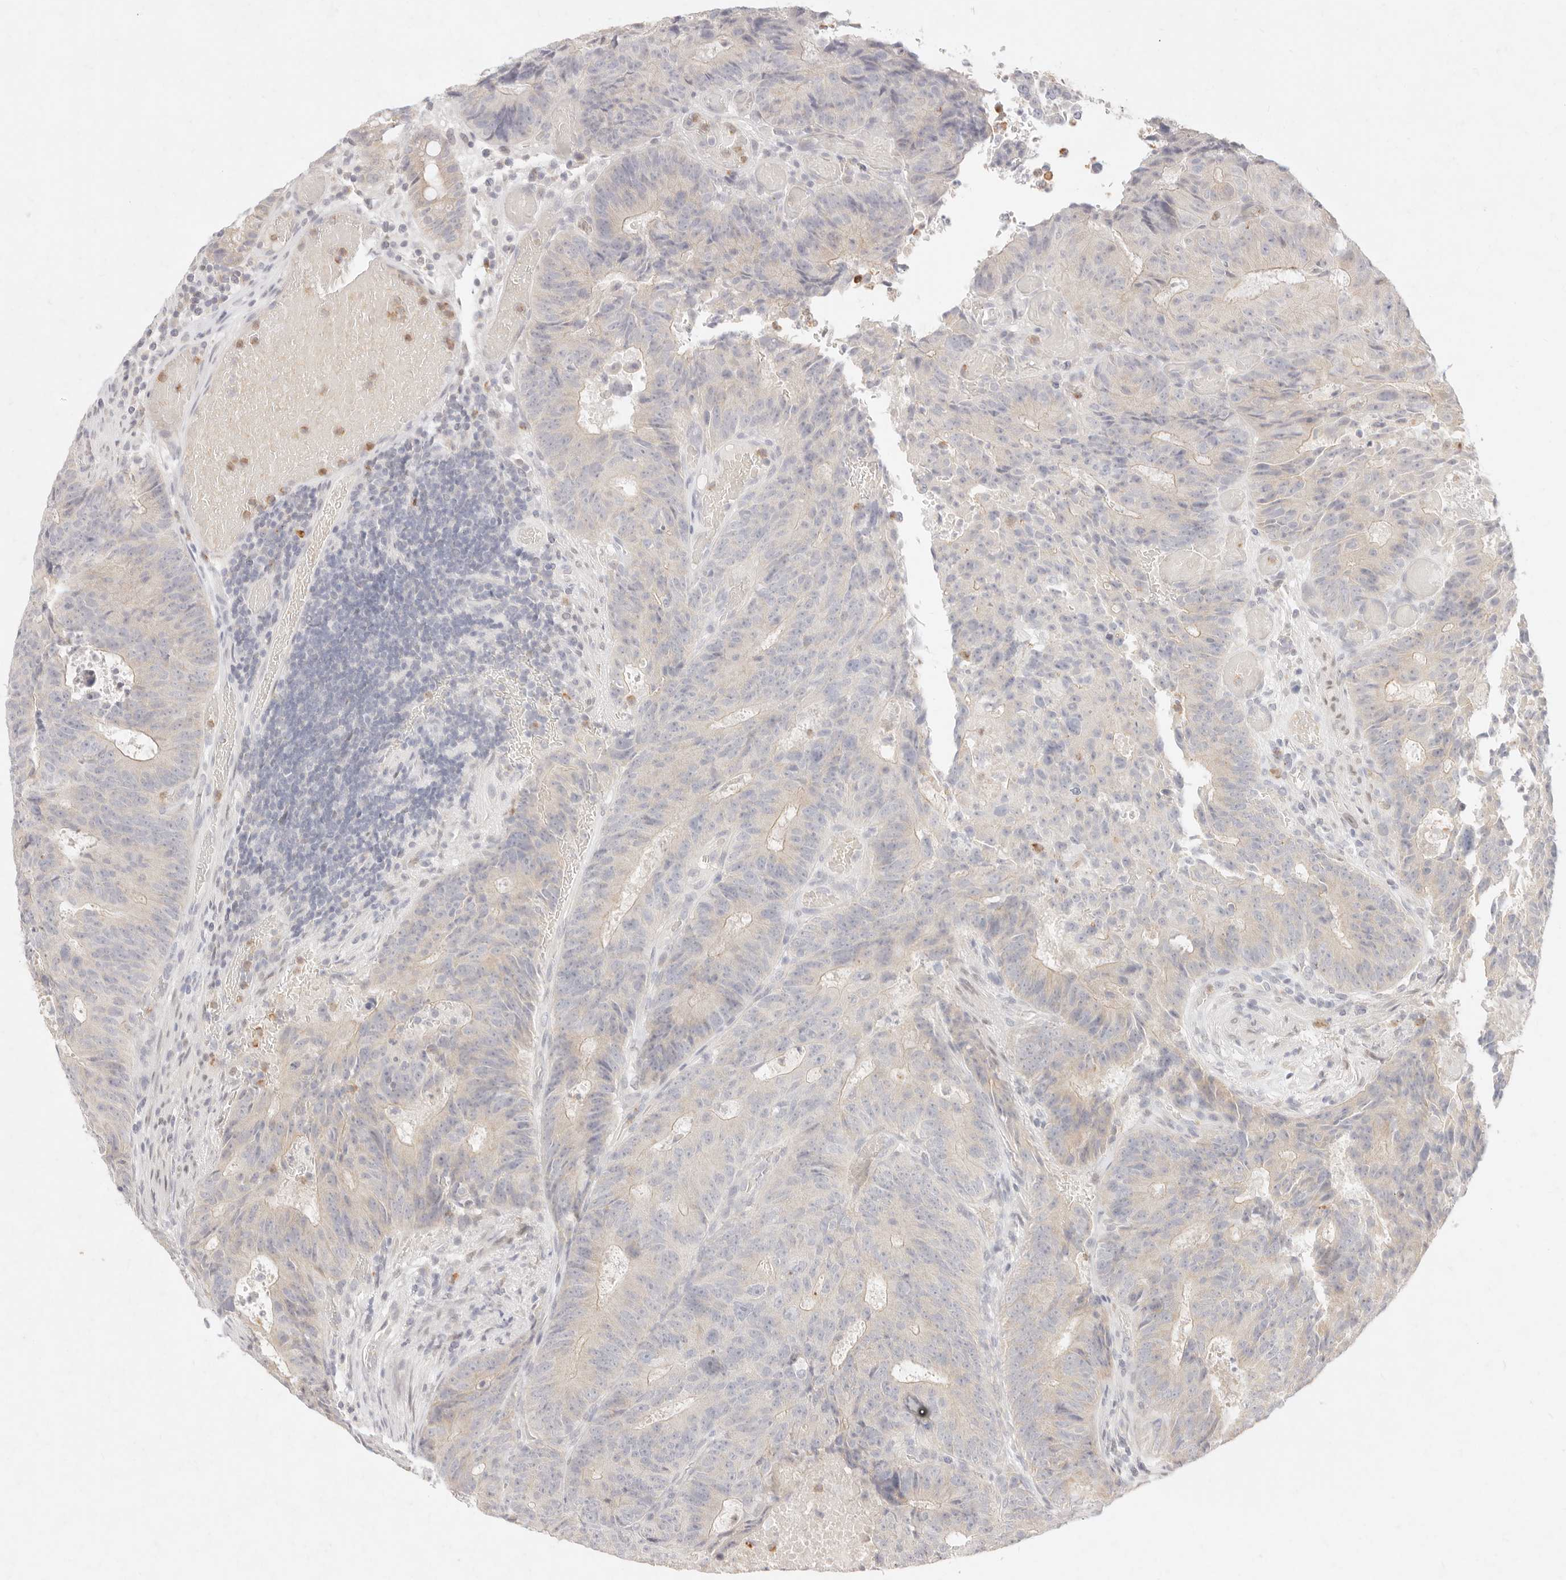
{"staining": {"intensity": "negative", "quantity": "none", "location": "none"}, "tissue": "colorectal cancer", "cell_type": "Tumor cells", "image_type": "cancer", "snomed": [{"axis": "morphology", "description": "Adenocarcinoma, NOS"}, {"axis": "topography", "description": "Colon"}], "caption": "An image of human colorectal adenocarcinoma is negative for staining in tumor cells. The staining was performed using DAB to visualize the protein expression in brown, while the nuclei were stained in blue with hematoxylin (Magnification: 20x).", "gene": "ASCL3", "patient": {"sex": "male", "age": 87}}